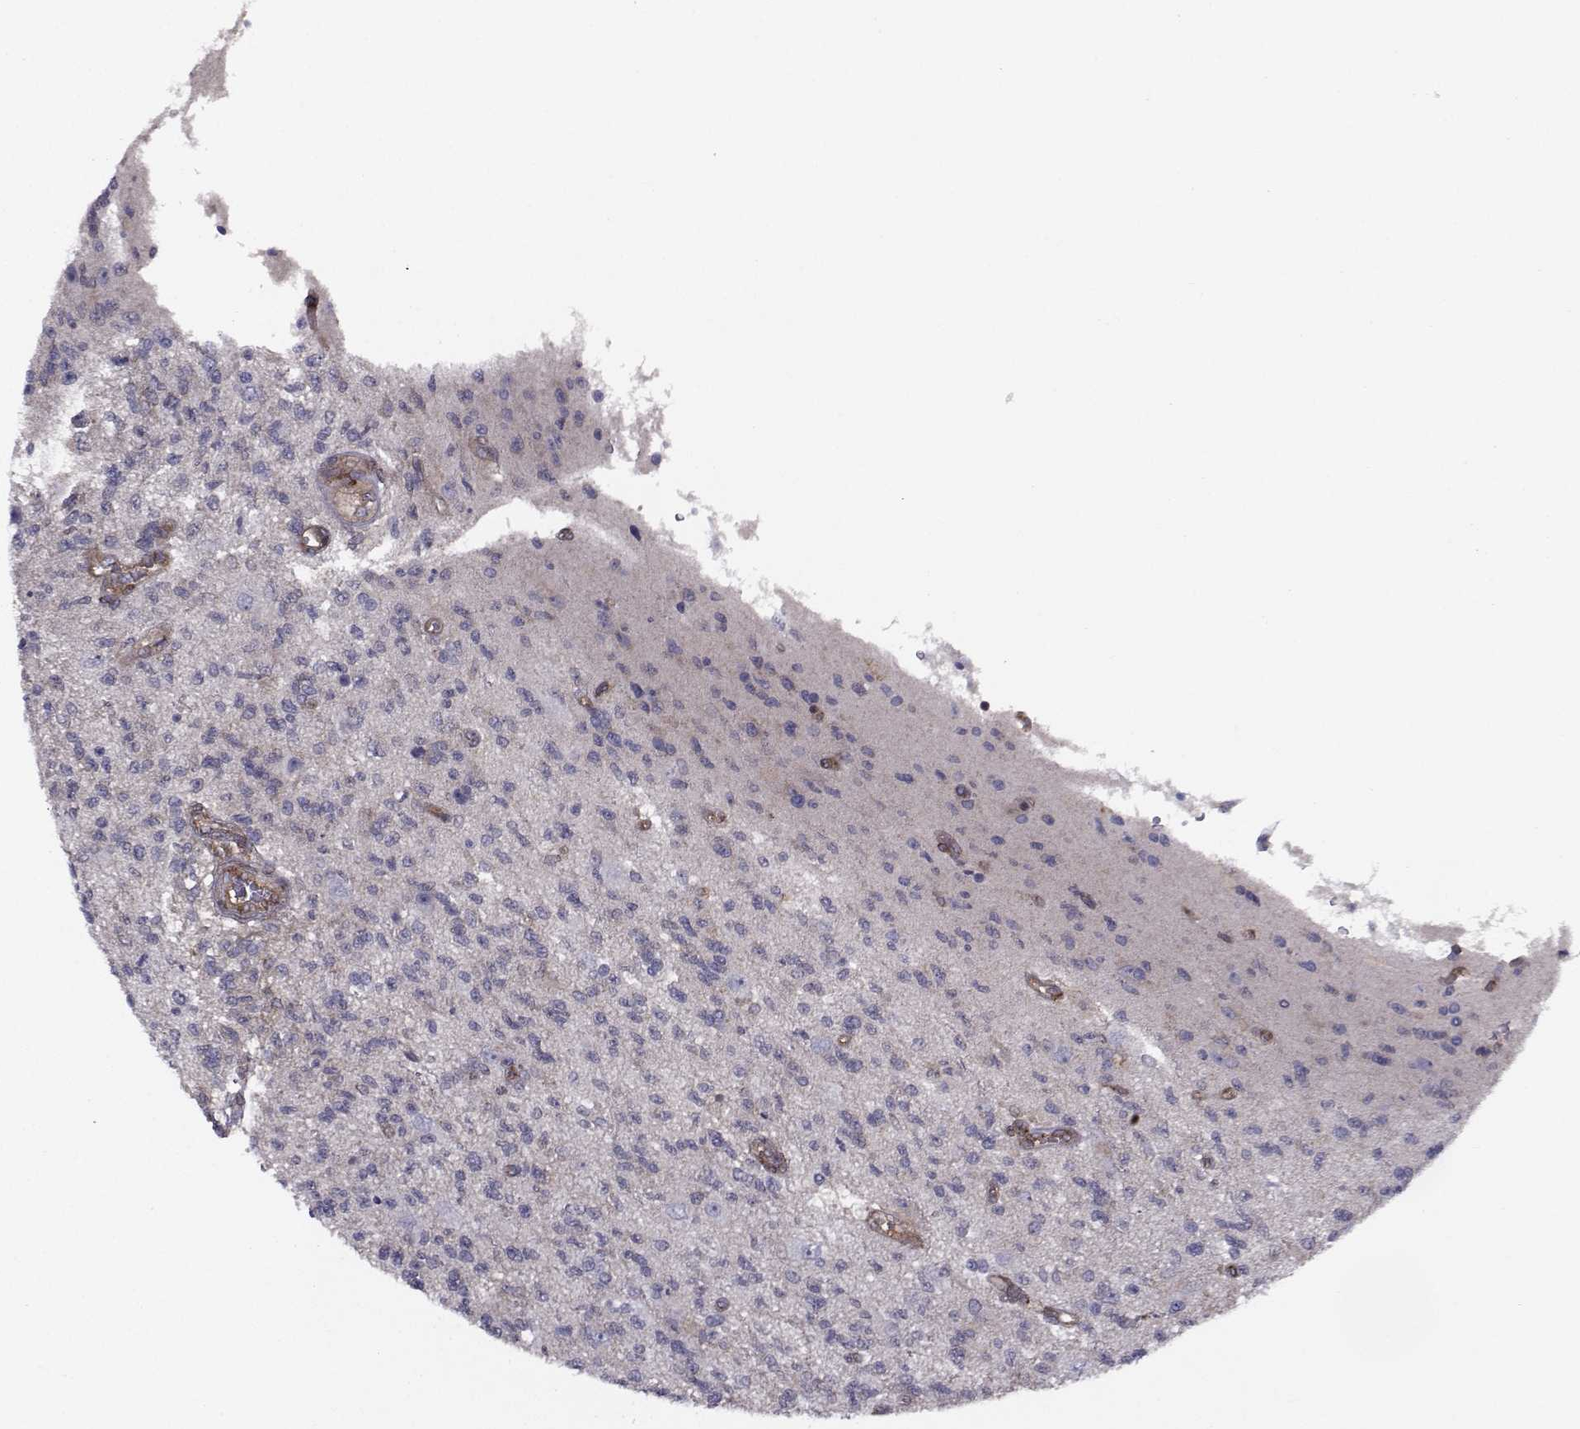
{"staining": {"intensity": "negative", "quantity": "none", "location": "none"}, "tissue": "glioma", "cell_type": "Tumor cells", "image_type": "cancer", "snomed": [{"axis": "morphology", "description": "Glioma, malignant, High grade"}, {"axis": "topography", "description": "Brain"}], "caption": "There is no significant staining in tumor cells of malignant glioma (high-grade).", "gene": "TRIP10", "patient": {"sex": "male", "age": 56}}